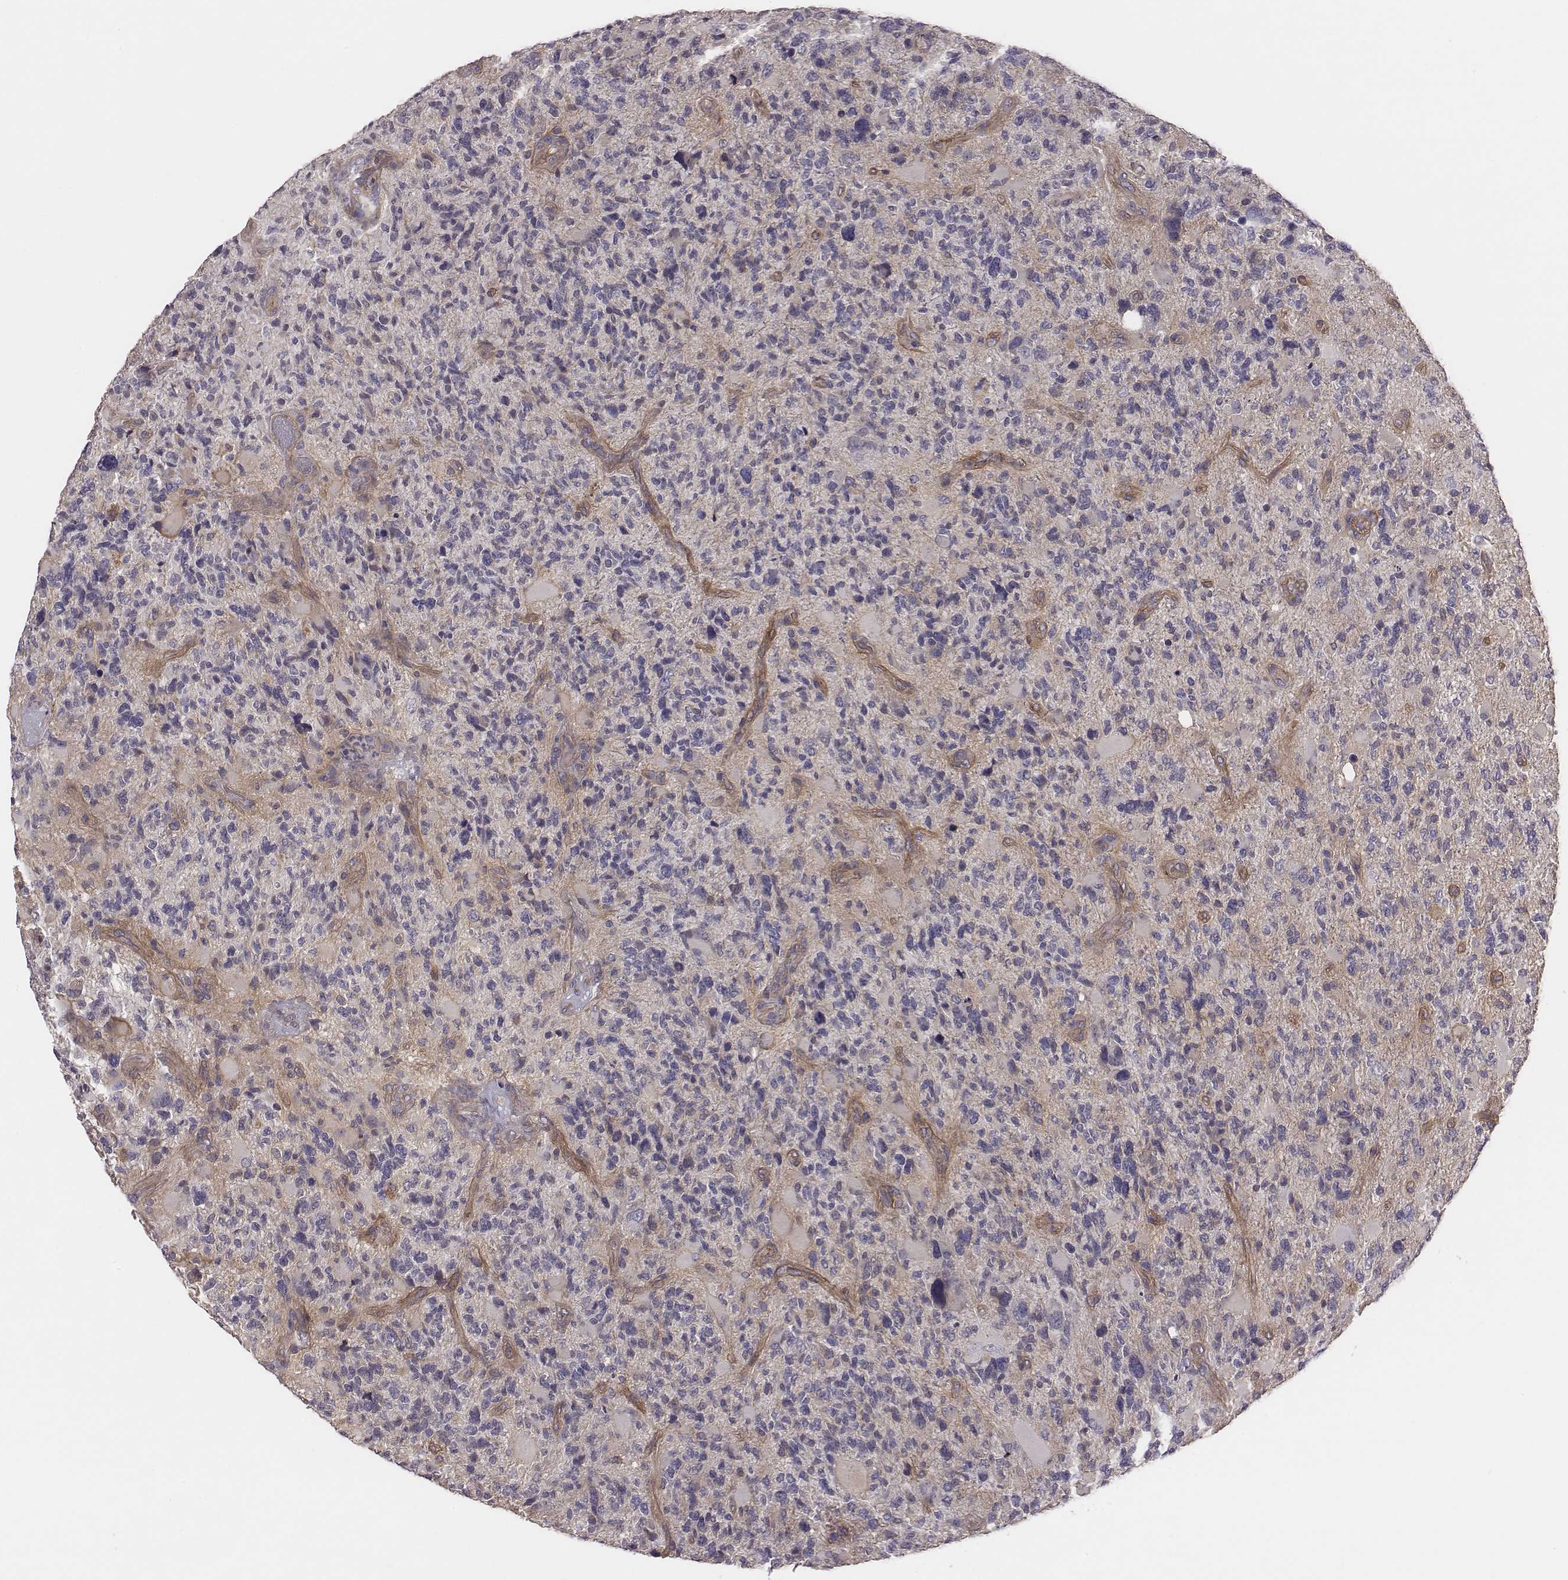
{"staining": {"intensity": "negative", "quantity": "none", "location": "none"}, "tissue": "glioma", "cell_type": "Tumor cells", "image_type": "cancer", "snomed": [{"axis": "morphology", "description": "Glioma, malignant, High grade"}, {"axis": "topography", "description": "Brain"}], "caption": "This is an immunohistochemistry (IHC) photomicrograph of glioma. There is no positivity in tumor cells.", "gene": "SCARF1", "patient": {"sex": "female", "age": 71}}